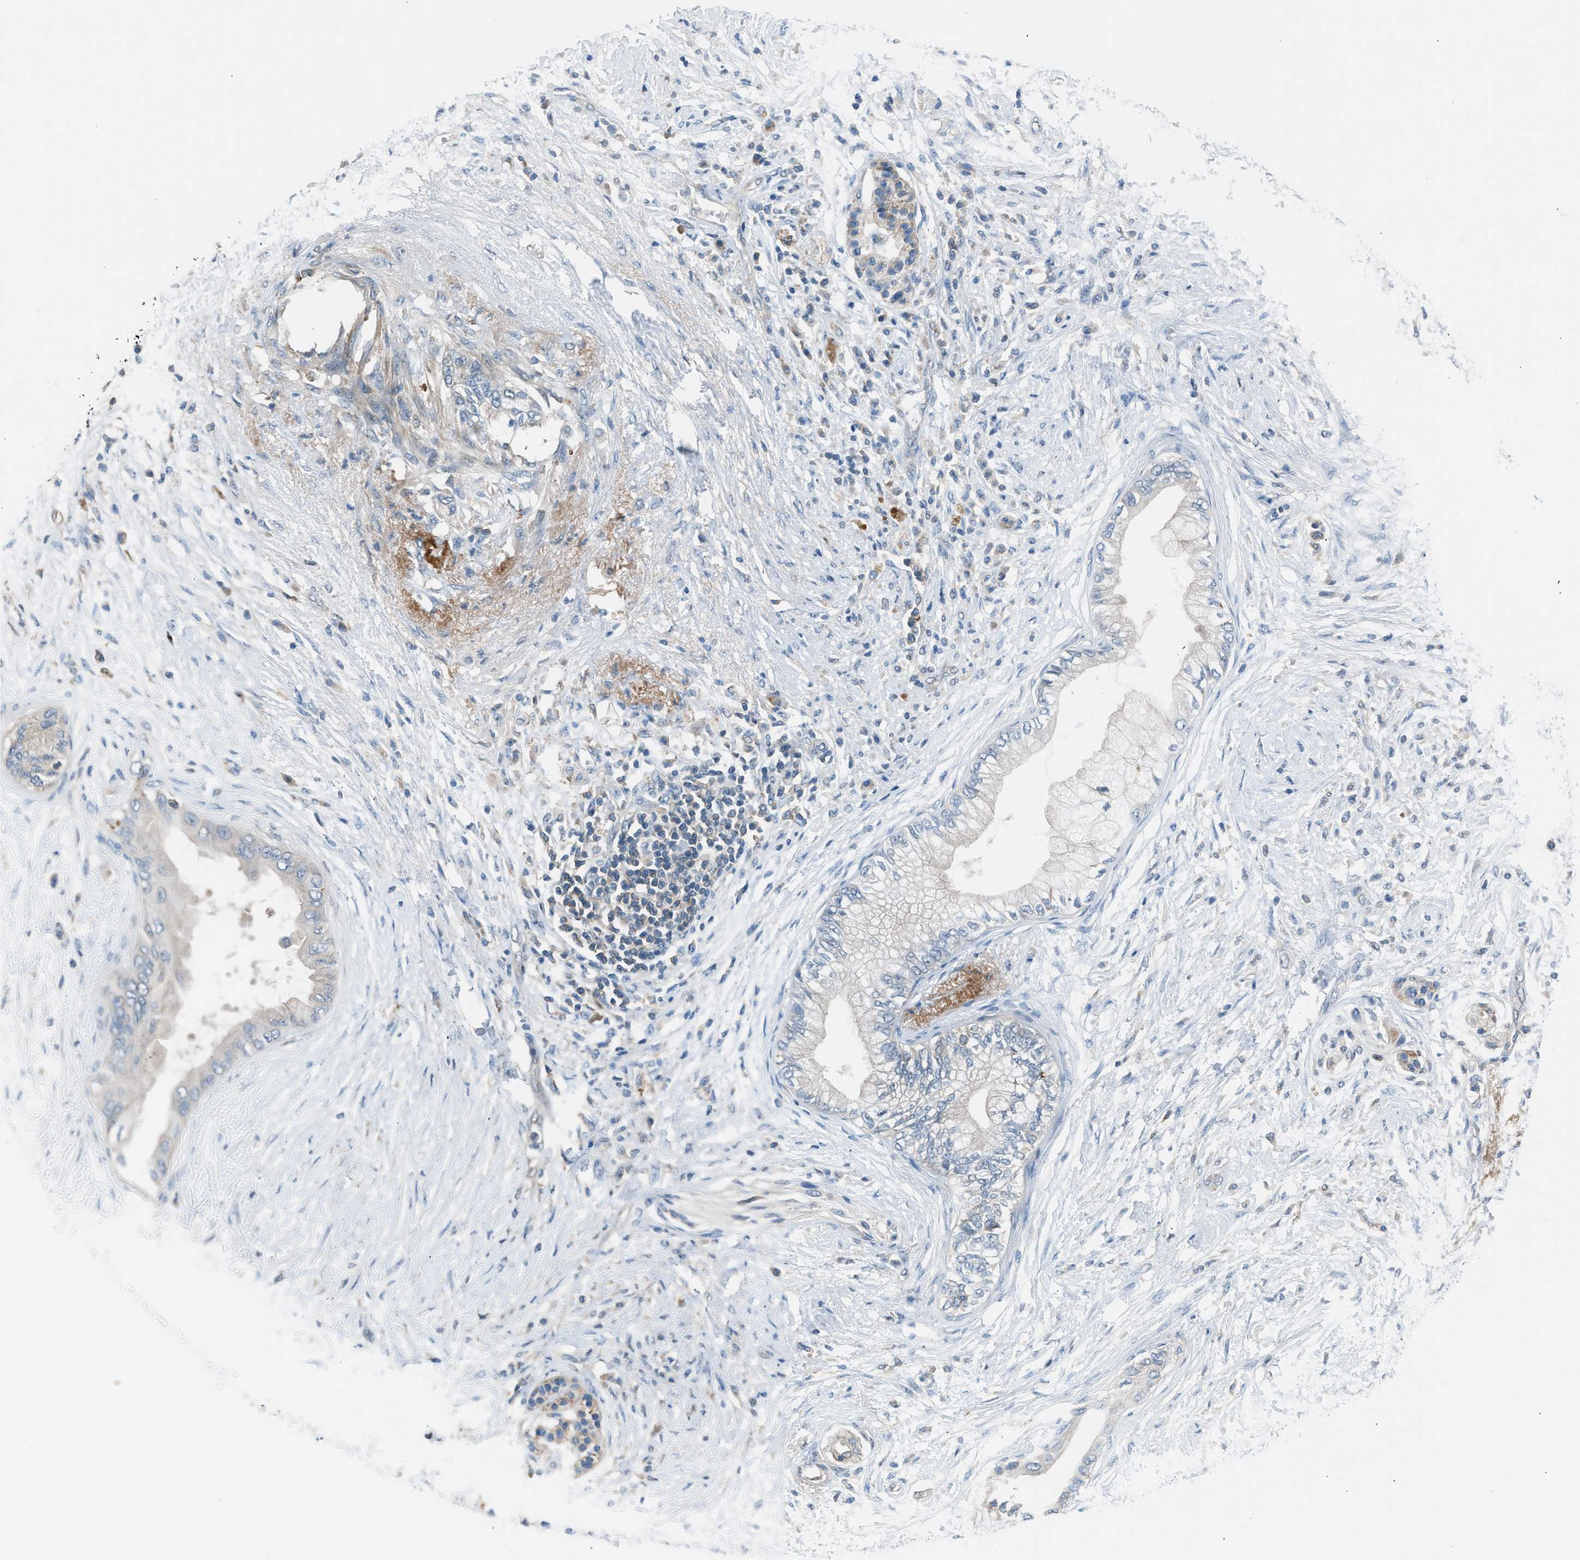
{"staining": {"intensity": "negative", "quantity": "none", "location": "none"}, "tissue": "pancreatic cancer", "cell_type": "Tumor cells", "image_type": "cancer", "snomed": [{"axis": "morphology", "description": "Normal tissue, NOS"}, {"axis": "morphology", "description": "Adenocarcinoma, NOS"}, {"axis": "topography", "description": "Pancreas"}, {"axis": "topography", "description": "Duodenum"}], "caption": "There is no significant expression in tumor cells of adenocarcinoma (pancreatic). (Stains: DAB (3,3'-diaminobenzidine) immunohistochemistry with hematoxylin counter stain, Microscopy: brightfield microscopy at high magnification).", "gene": "LMLN", "patient": {"sex": "female", "age": 60}}